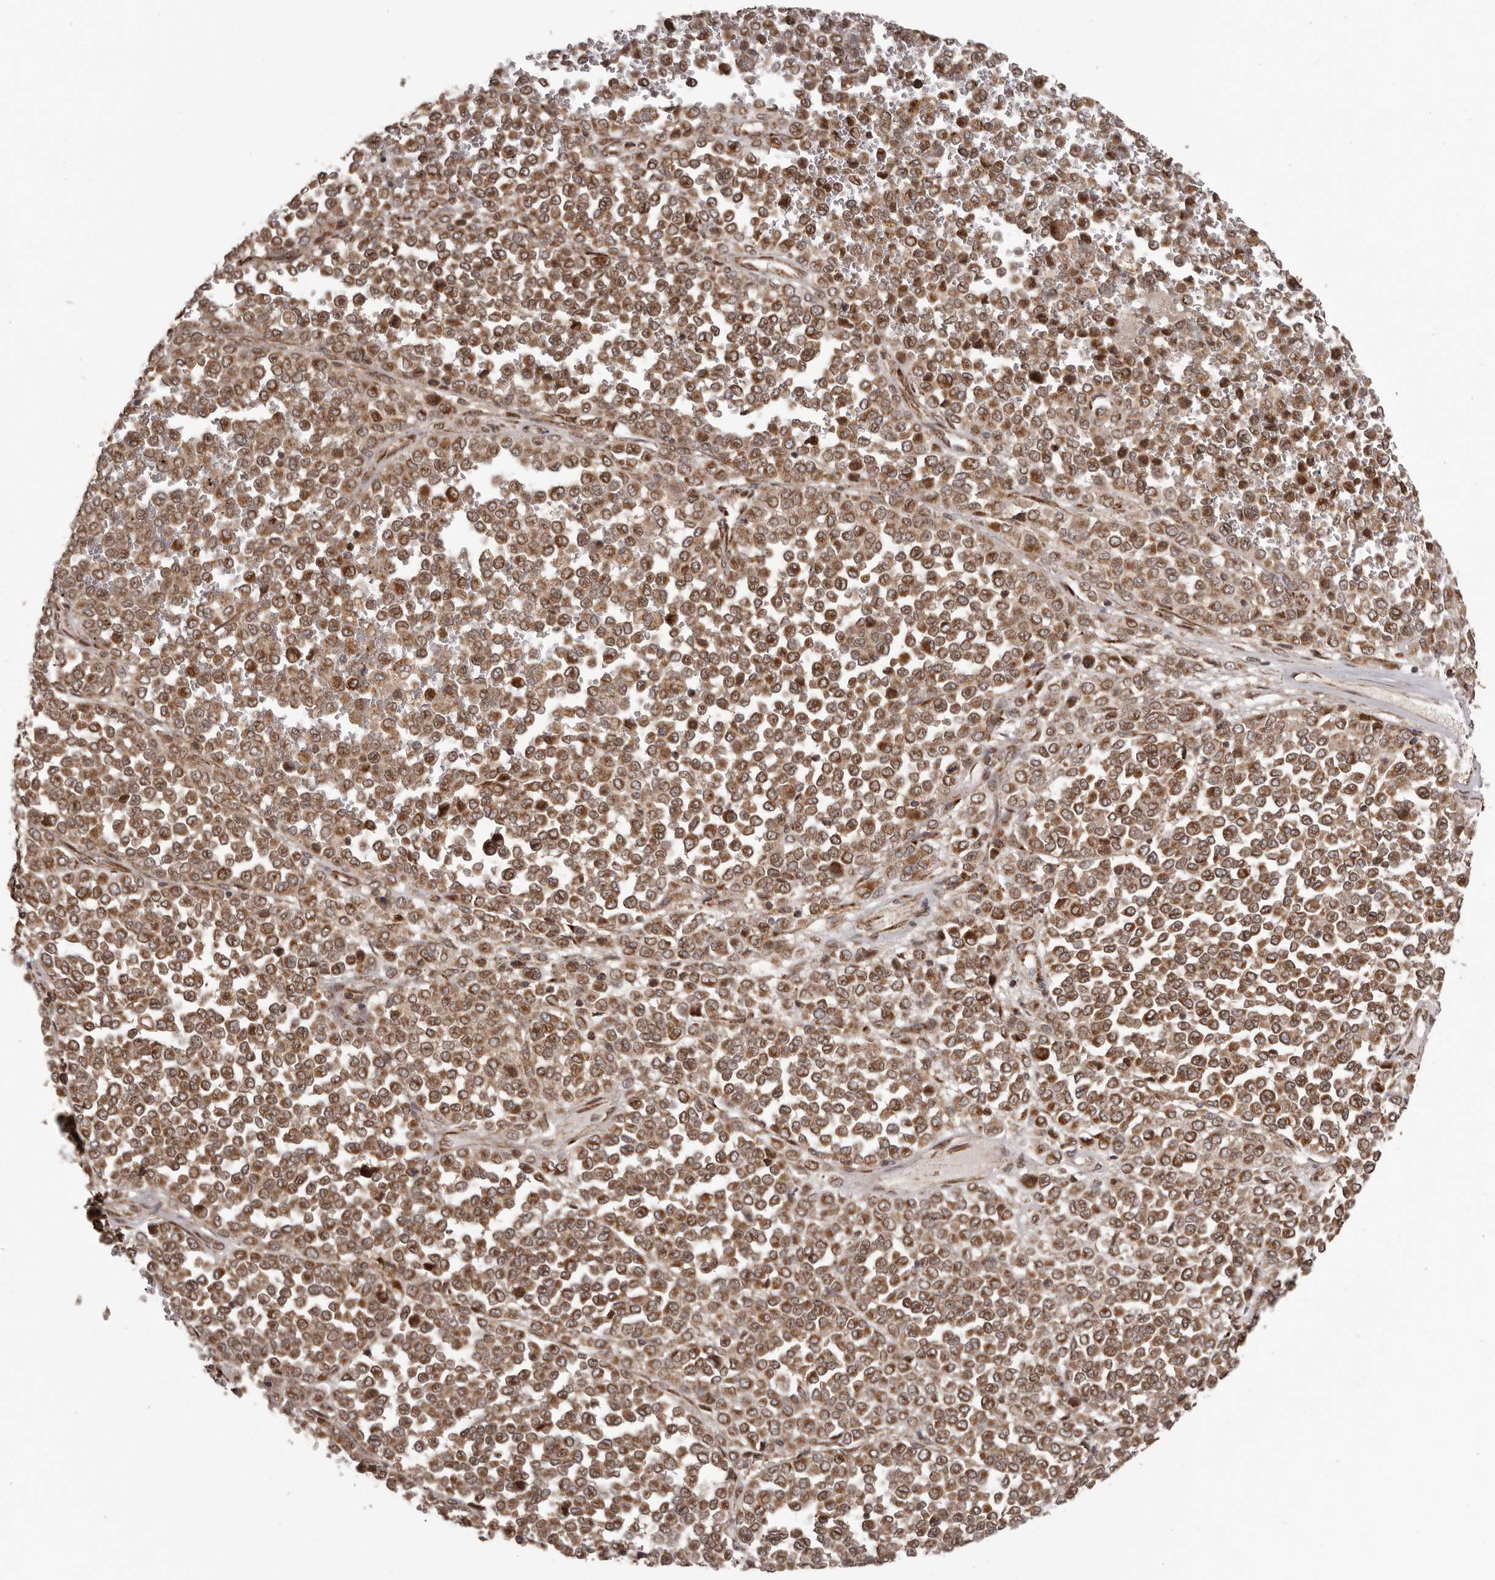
{"staining": {"intensity": "strong", "quantity": ">75%", "location": "cytoplasmic/membranous"}, "tissue": "melanoma", "cell_type": "Tumor cells", "image_type": "cancer", "snomed": [{"axis": "morphology", "description": "Malignant melanoma, Metastatic site"}, {"axis": "topography", "description": "Pancreas"}], "caption": "Malignant melanoma (metastatic site) stained with DAB (3,3'-diaminobenzidine) immunohistochemistry displays high levels of strong cytoplasmic/membranous positivity in about >75% of tumor cells. The staining was performed using DAB (3,3'-diaminobenzidine), with brown indicating positive protein expression. Nuclei are stained blue with hematoxylin.", "gene": "CHRM2", "patient": {"sex": "female", "age": 30}}